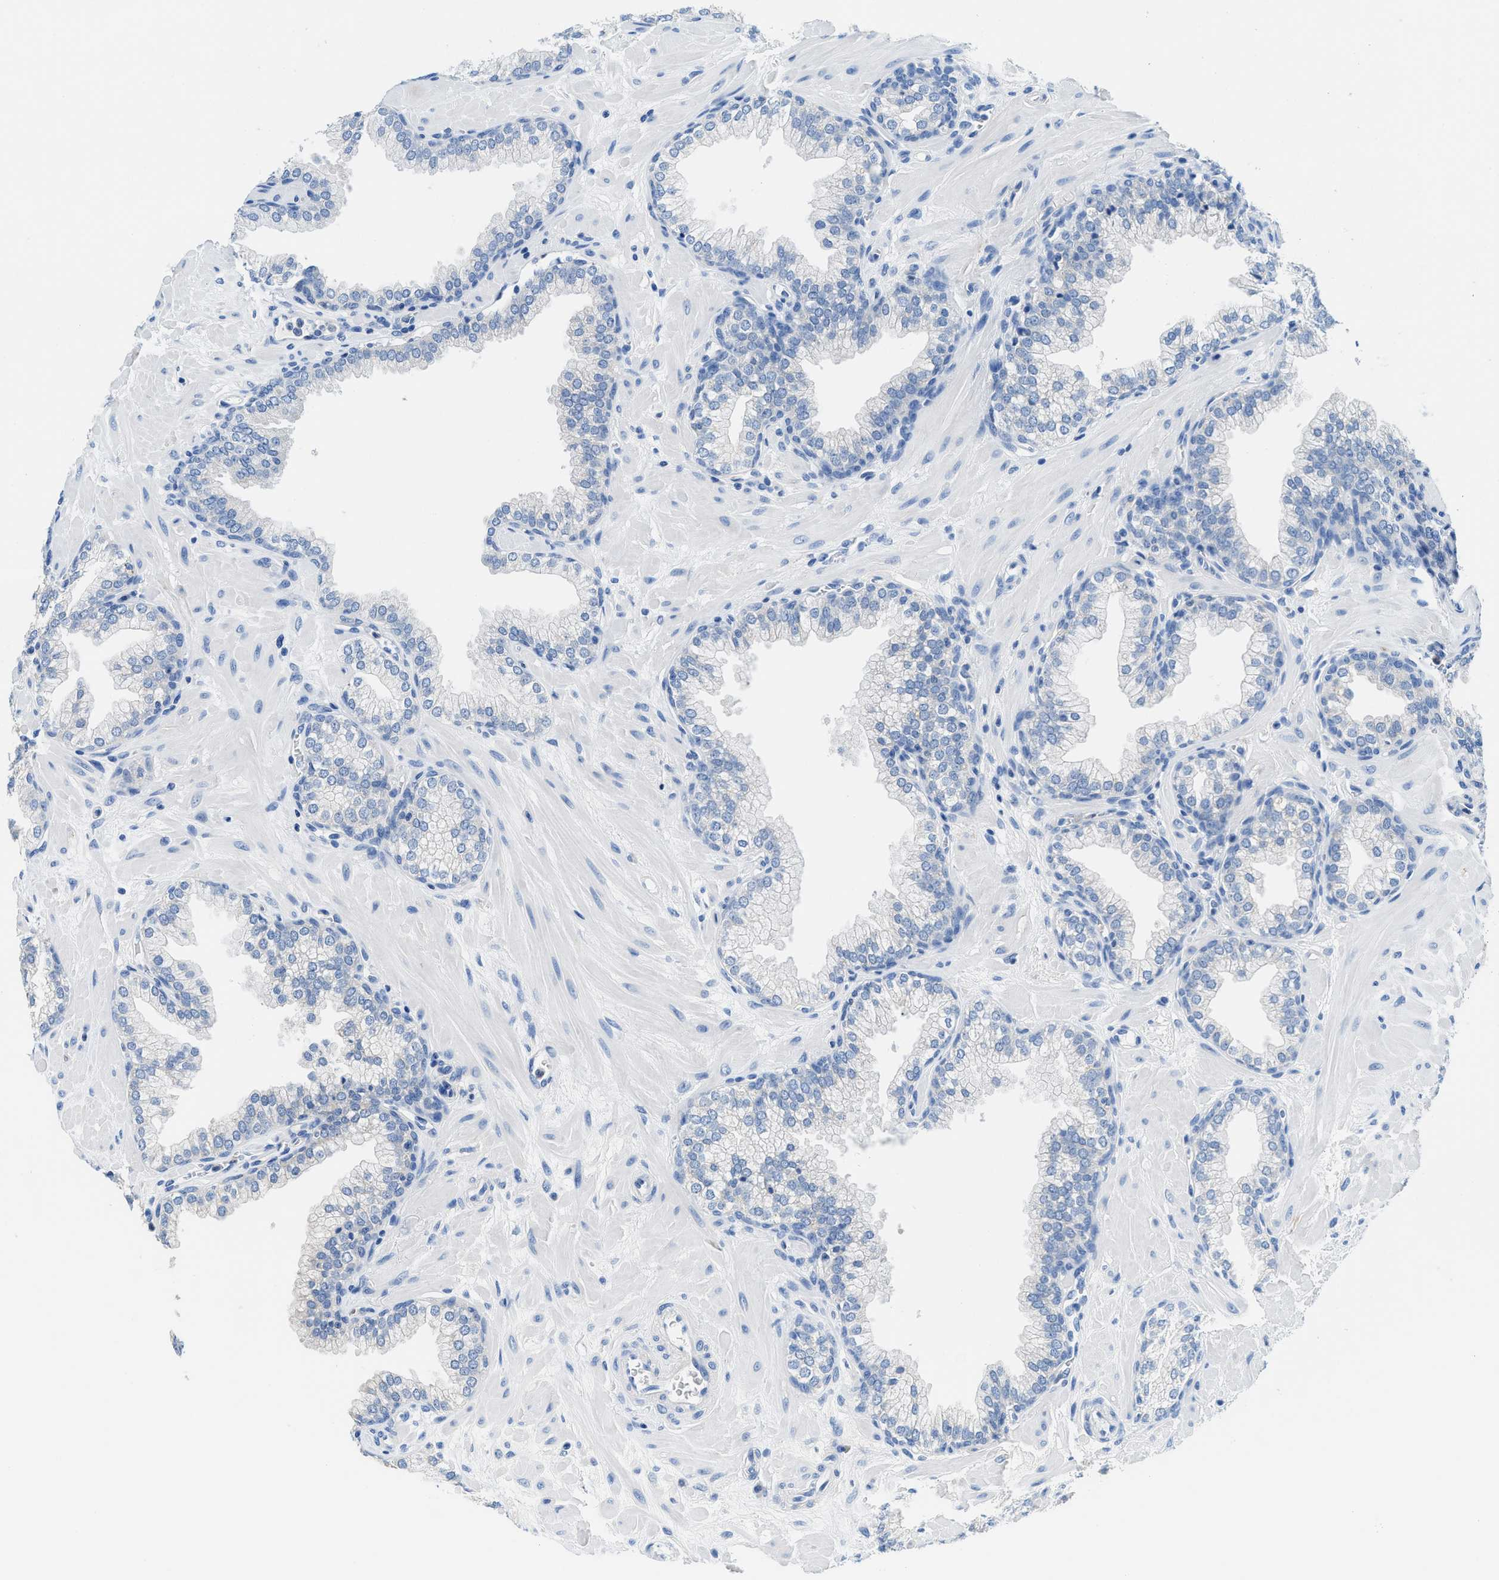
{"staining": {"intensity": "negative", "quantity": "none", "location": "none"}, "tissue": "prostate", "cell_type": "Glandular cells", "image_type": "normal", "snomed": [{"axis": "morphology", "description": "Normal tissue, NOS"}, {"axis": "morphology", "description": "Urothelial carcinoma, Low grade"}, {"axis": "topography", "description": "Urinary bladder"}, {"axis": "topography", "description": "Prostate"}], "caption": "IHC photomicrograph of benign prostate: human prostate stained with DAB (3,3'-diaminobenzidine) displays no significant protein staining in glandular cells.", "gene": "NEB", "patient": {"sex": "male", "age": 60}}